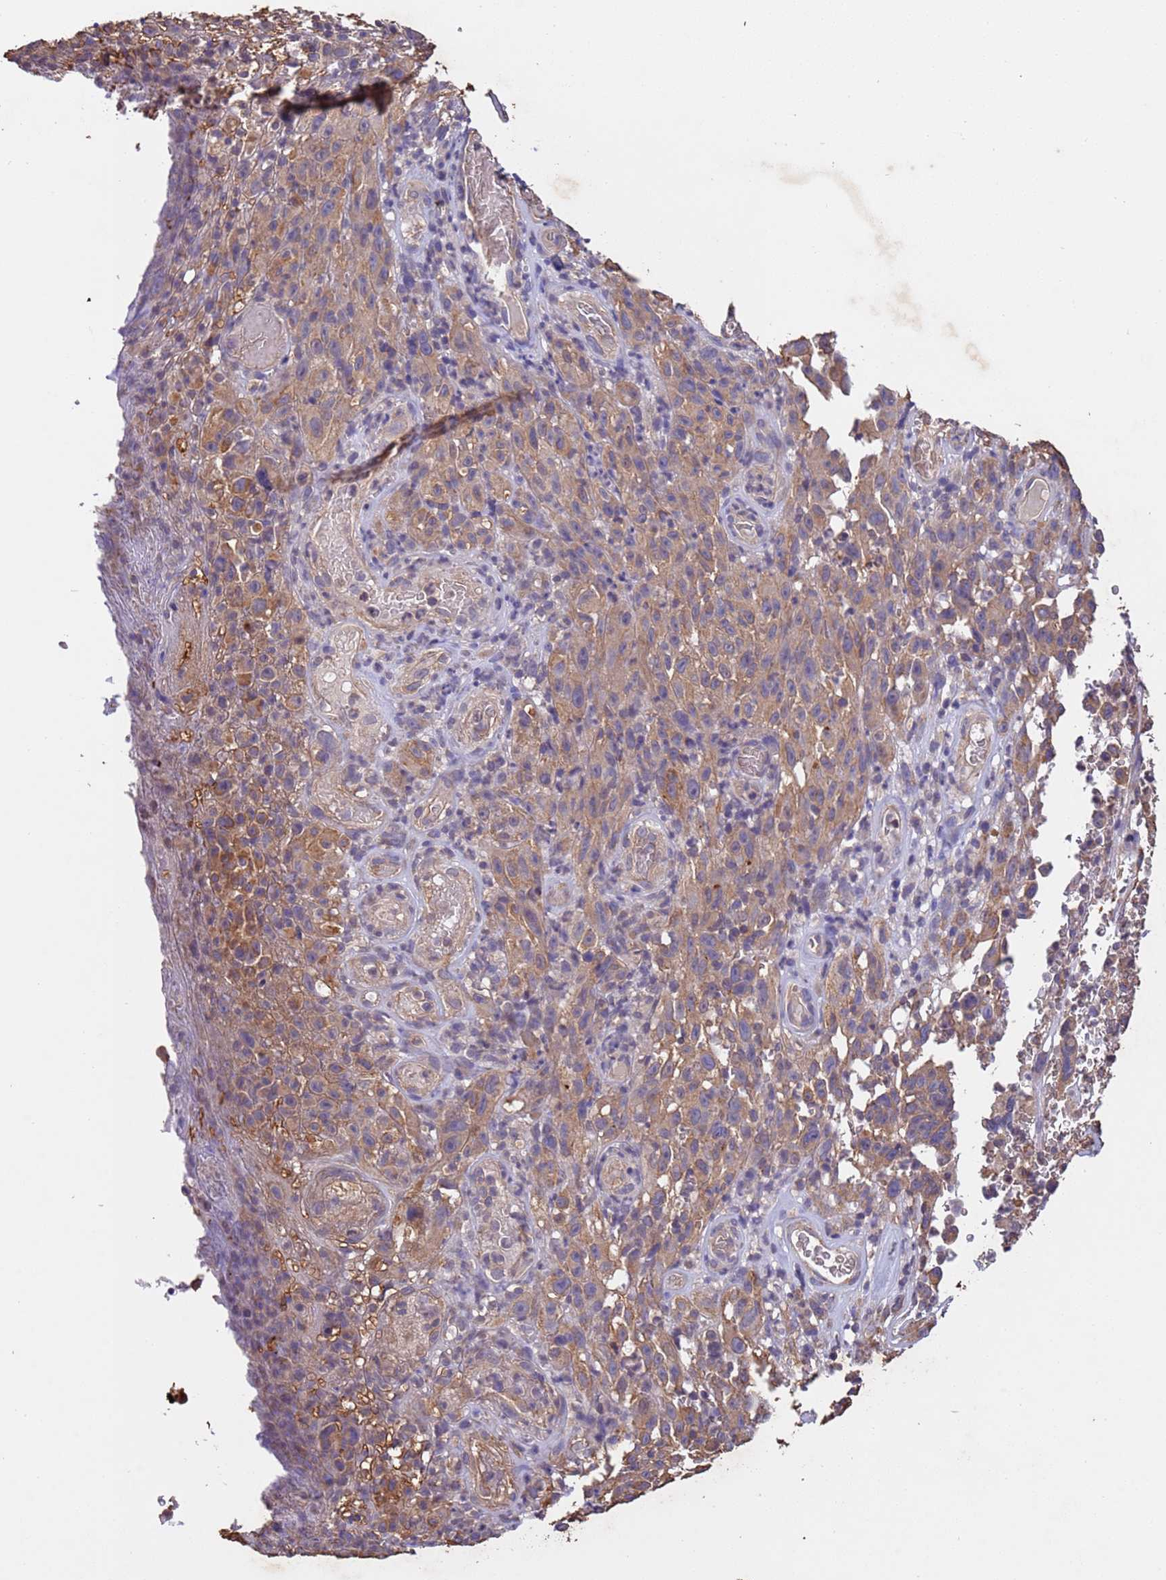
{"staining": {"intensity": "moderate", "quantity": ">75%", "location": "cytoplasmic/membranous"}, "tissue": "melanoma", "cell_type": "Tumor cells", "image_type": "cancer", "snomed": [{"axis": "morphology", "description": "Malignant melanoma, NOS"}, {"axis": "topography", "description": "Skin"}], "caption": "A brown stain shows moderate cytoplasmic/membranous expression of a protein in human malignant melanoma tumor cells.", "gene": "MTX3", "patient": {"sex": "female", "age": 82}}